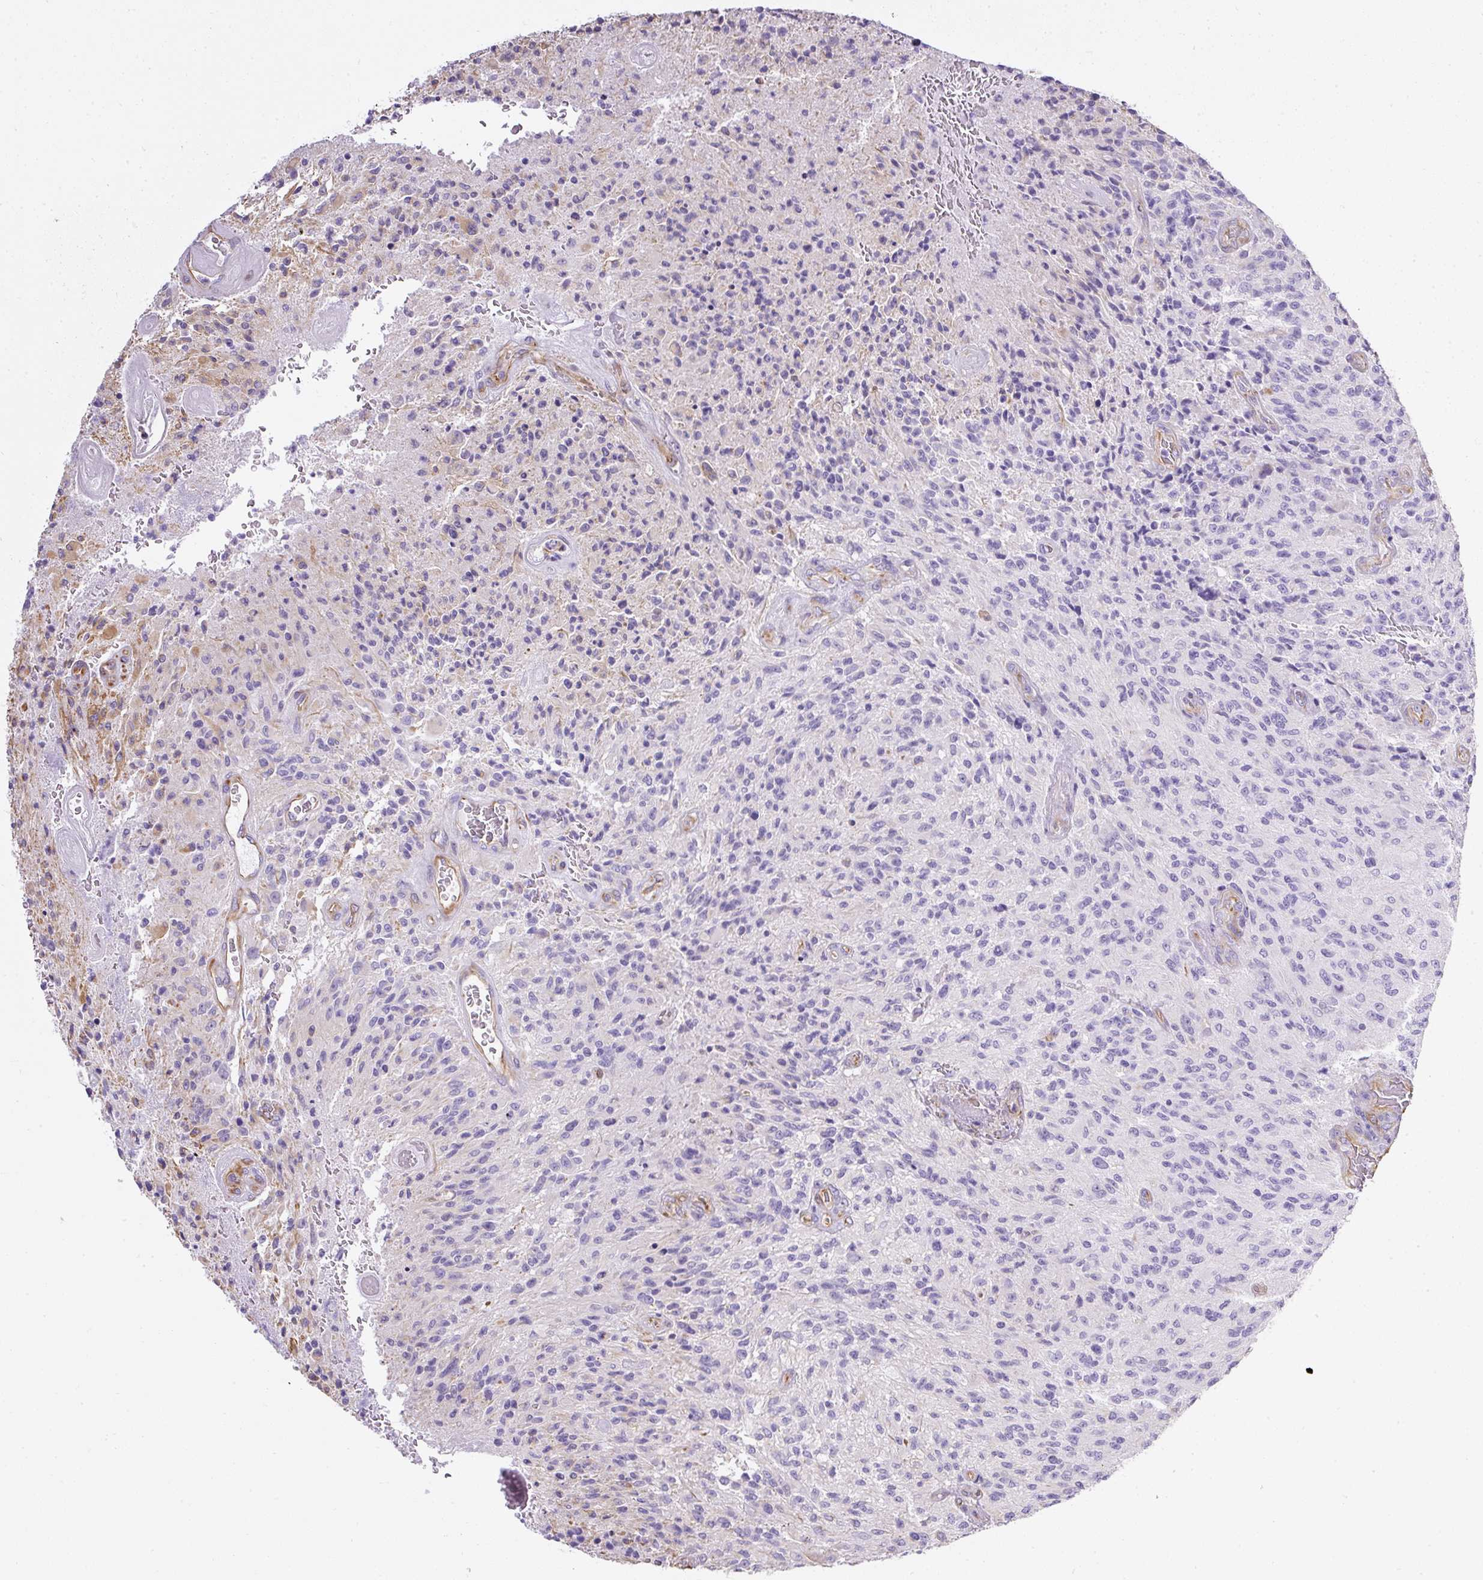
{"staining": {"intensity": "moderate", "quantity": "<25%", "location": "cytoplasmic/membranous"}, "tissue": "glioma", "cell_type": "Tumor cells", "image_type": "cancer", "snomed": [{"axis": "morphology", "description": "Normal tissue, NOS"}, {"axis": "morphology", "description": "Glioma, malignant, High grade"}, {"axis": "topography", "description": "Cerebral cortex"}], "caption": "Glioma stained for a protein (brown) shows moderate cytoplasmic/membranous positive positivity in about <25% of tumor cells.", "gene": "PLS1", "patient": {"sex": "male", "age": 56}}